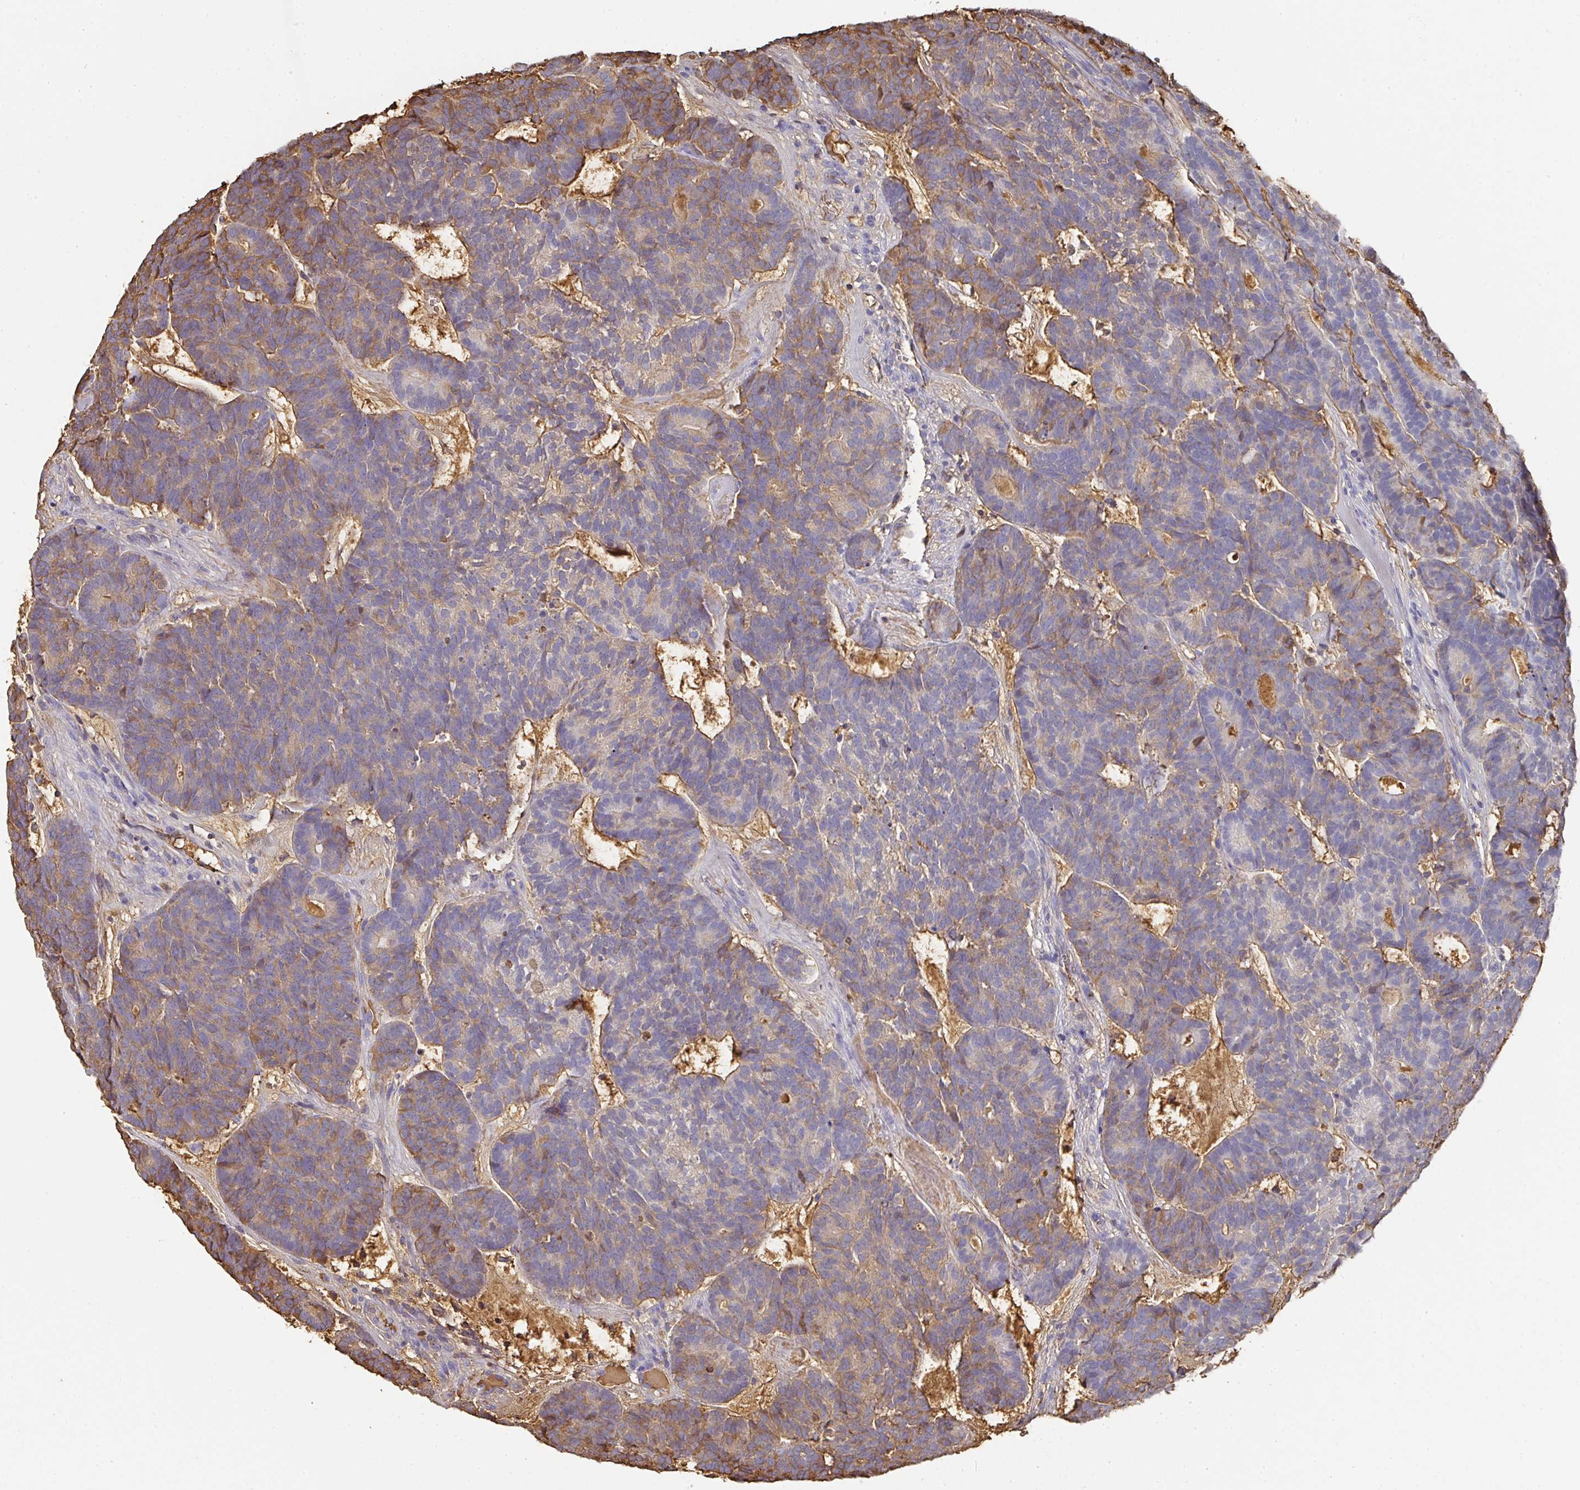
{"staining": {"intensity": "moderate", "quantity": "25%-75%", "location": "cytoplasmic/membranous"}, "tissue": "head and neck cancer", "cell_type": "Tumor cells", "image_type": "cancer", "snomed": [{"axis": "morphology", "description": "Adenocarcinoma, NOS"}, {"axis": "topography", "description": "Head-Neck"}], "caption": "Protein analysis of head and neck cancer (adenocarcinoma) tissue reveals moderate cytoplasmic/membranous expression in about 25%-75% of tumor cells.", "gene": "ALB", "patient": {"sex": "female", "age": 81}}